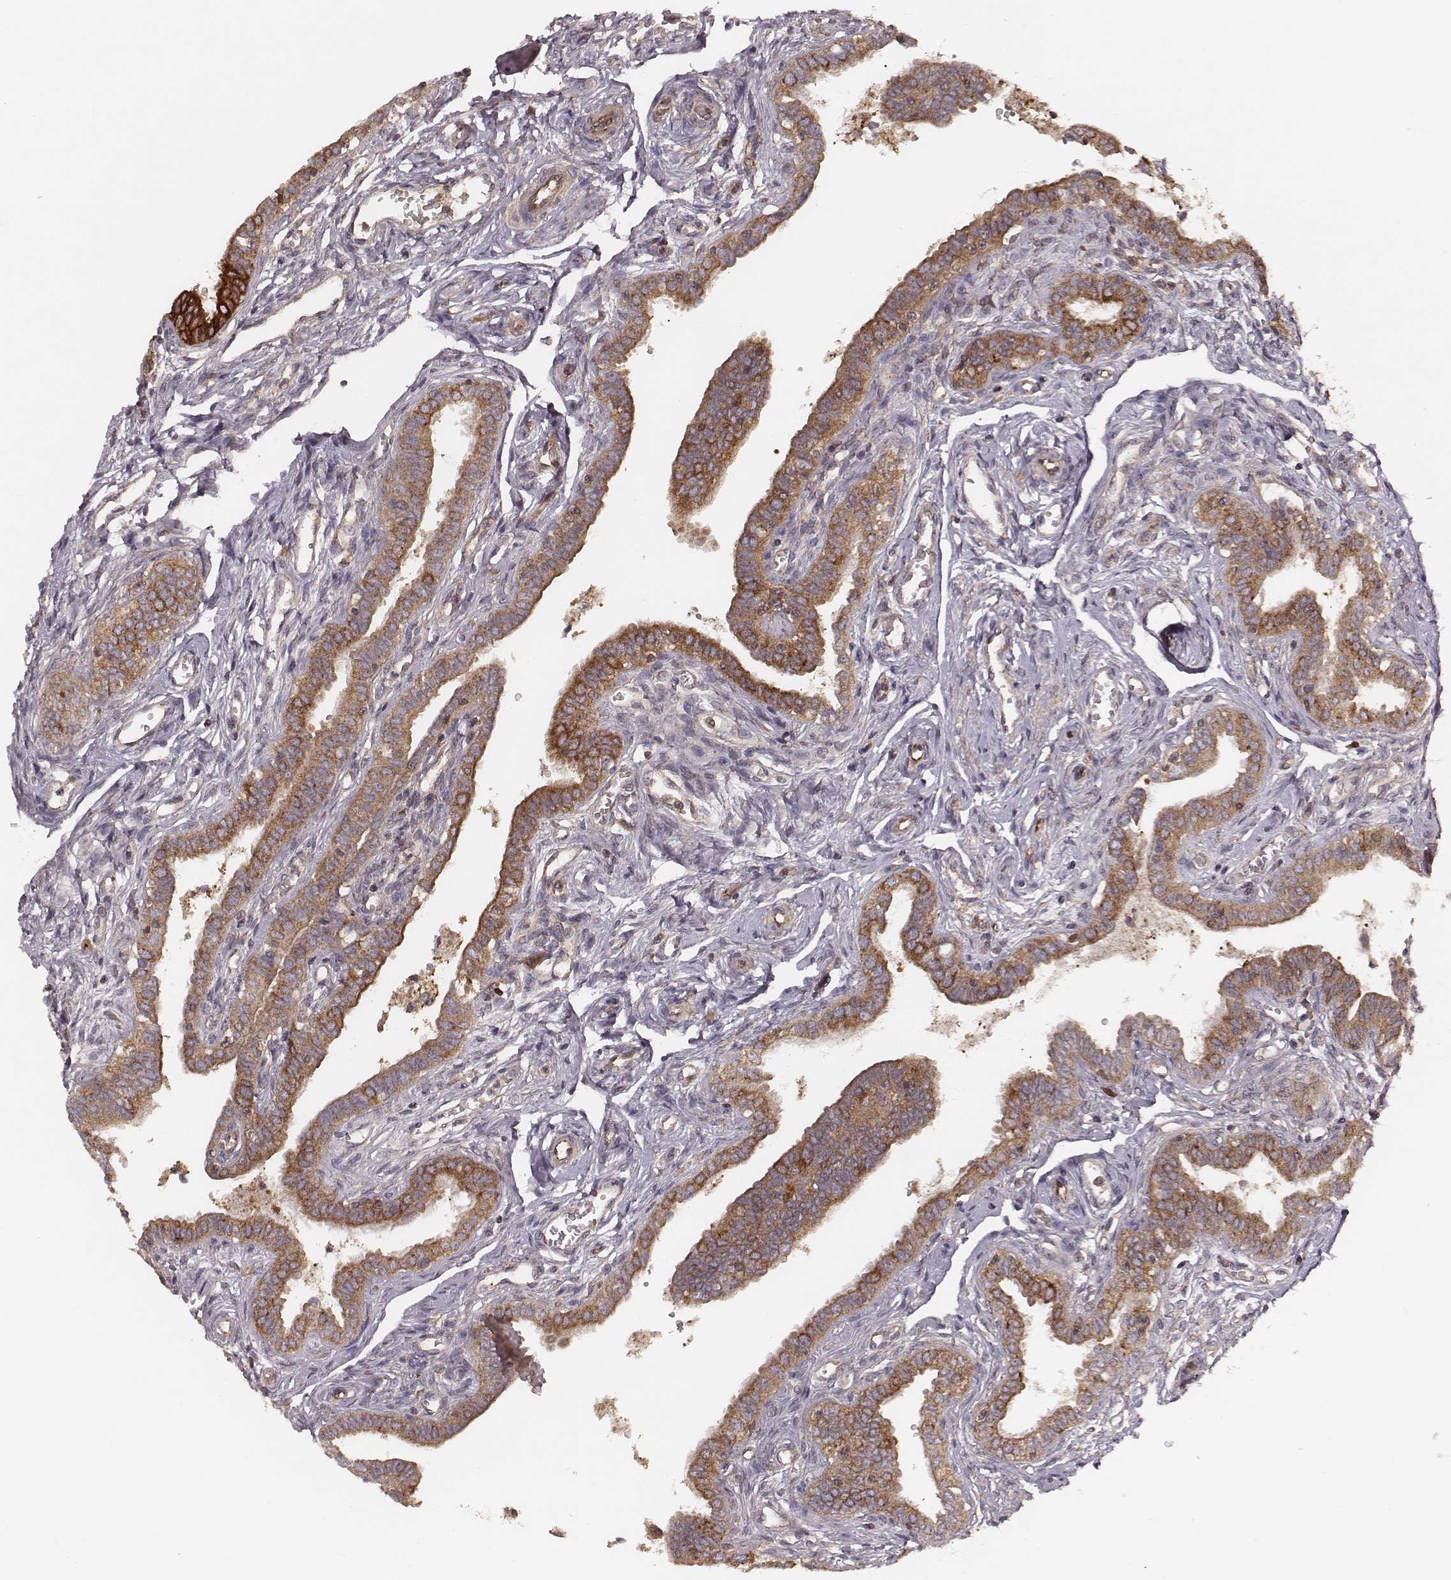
{"staining": {"intensity": "moderate", "quantity": ">75%", "location": "cytoplasmic/membranous"}, "tissue": "fallopian tube", "cell_type": "Glandular cells", "image_type": "normal", "snomed": [{"axis": "morphology", "description": "Normal tissue, NOS"}, {"axis": "morphology", "description": "Carcinoma, endometroid"}, {"axis": "topography", "description": "Fallopian tube"}, {"axis": "topography", "description": "Ovary"}], "caption": "Immunohistochemical staining of normal fallopian tube demonstrates >75% levels of moderate cytoplasmic/membranous protein positivity in approximately >75% of glandular cells. (Stains: DAB (3,3'-diaminobenzidine) in brown, nuclei in blue, Microscopy: brightfield microscopy at high magnification).", "gene": "CARS1", "patient": {"sex": "female", "age": 42}}